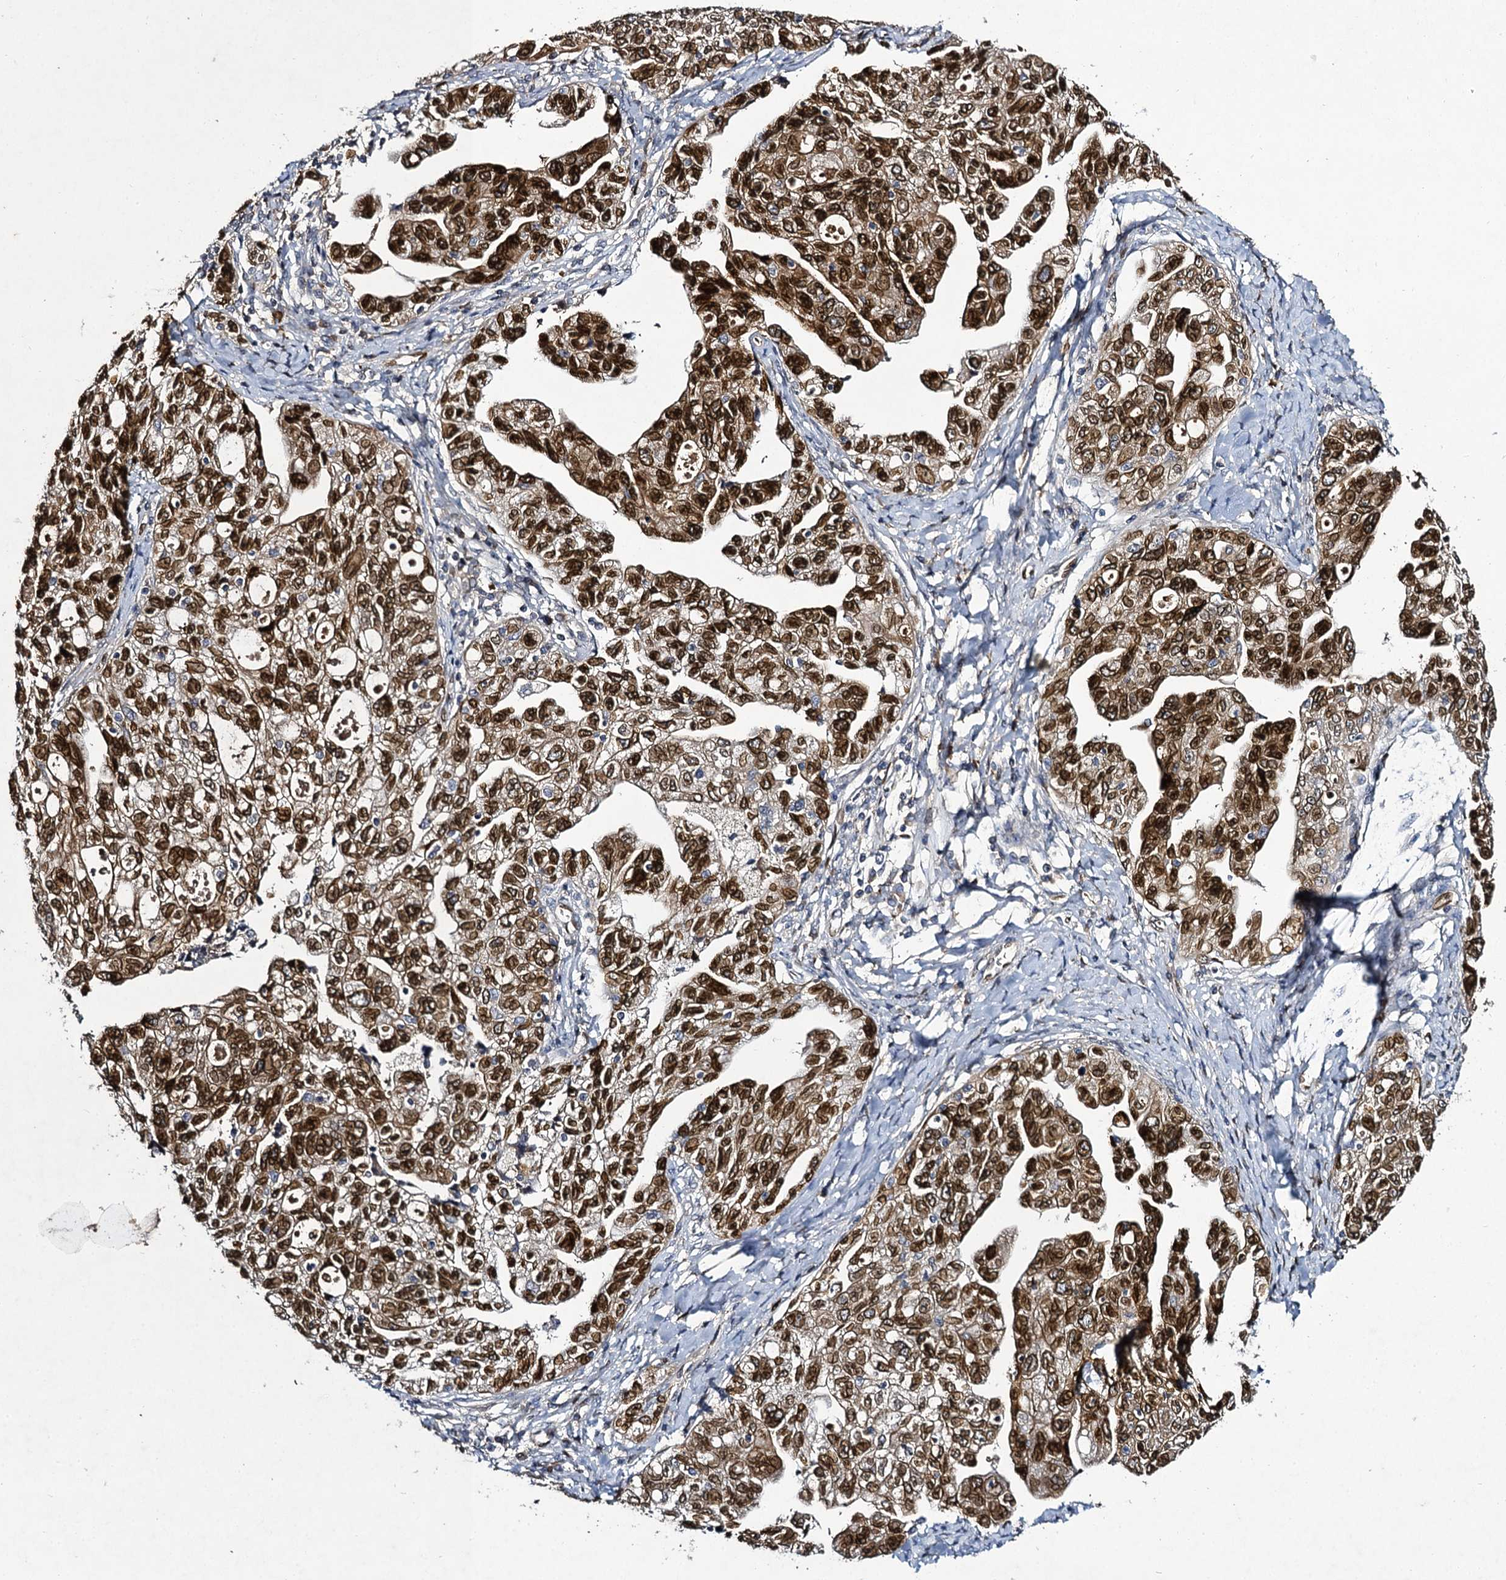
{"staining": {"intensity": "moderate", "quantity": ">75%", "location": "cytoplasmic/membranous,nuclear"}, "tissue": "ovarian cancer", "cell_type": "Tumor cells", "image_type": "cancer", "snomed": [{"axis": "morphology", "description": "Carcinoma, NOS"}, {"axis": "morphology", "description": "Cystadenocarcinoma, serous, NOS"}, {"axis": "topography", "description": "Ovary"}], "caption": "A histopathology image of ovarian serous cystadenocarcinoma stained for a protein shows moderate cytoplasmic/membranous and nuclear brown staining in tumor cells.", "gene": "SLC11A2", "patient": {"sex": "female", "age": 69}}